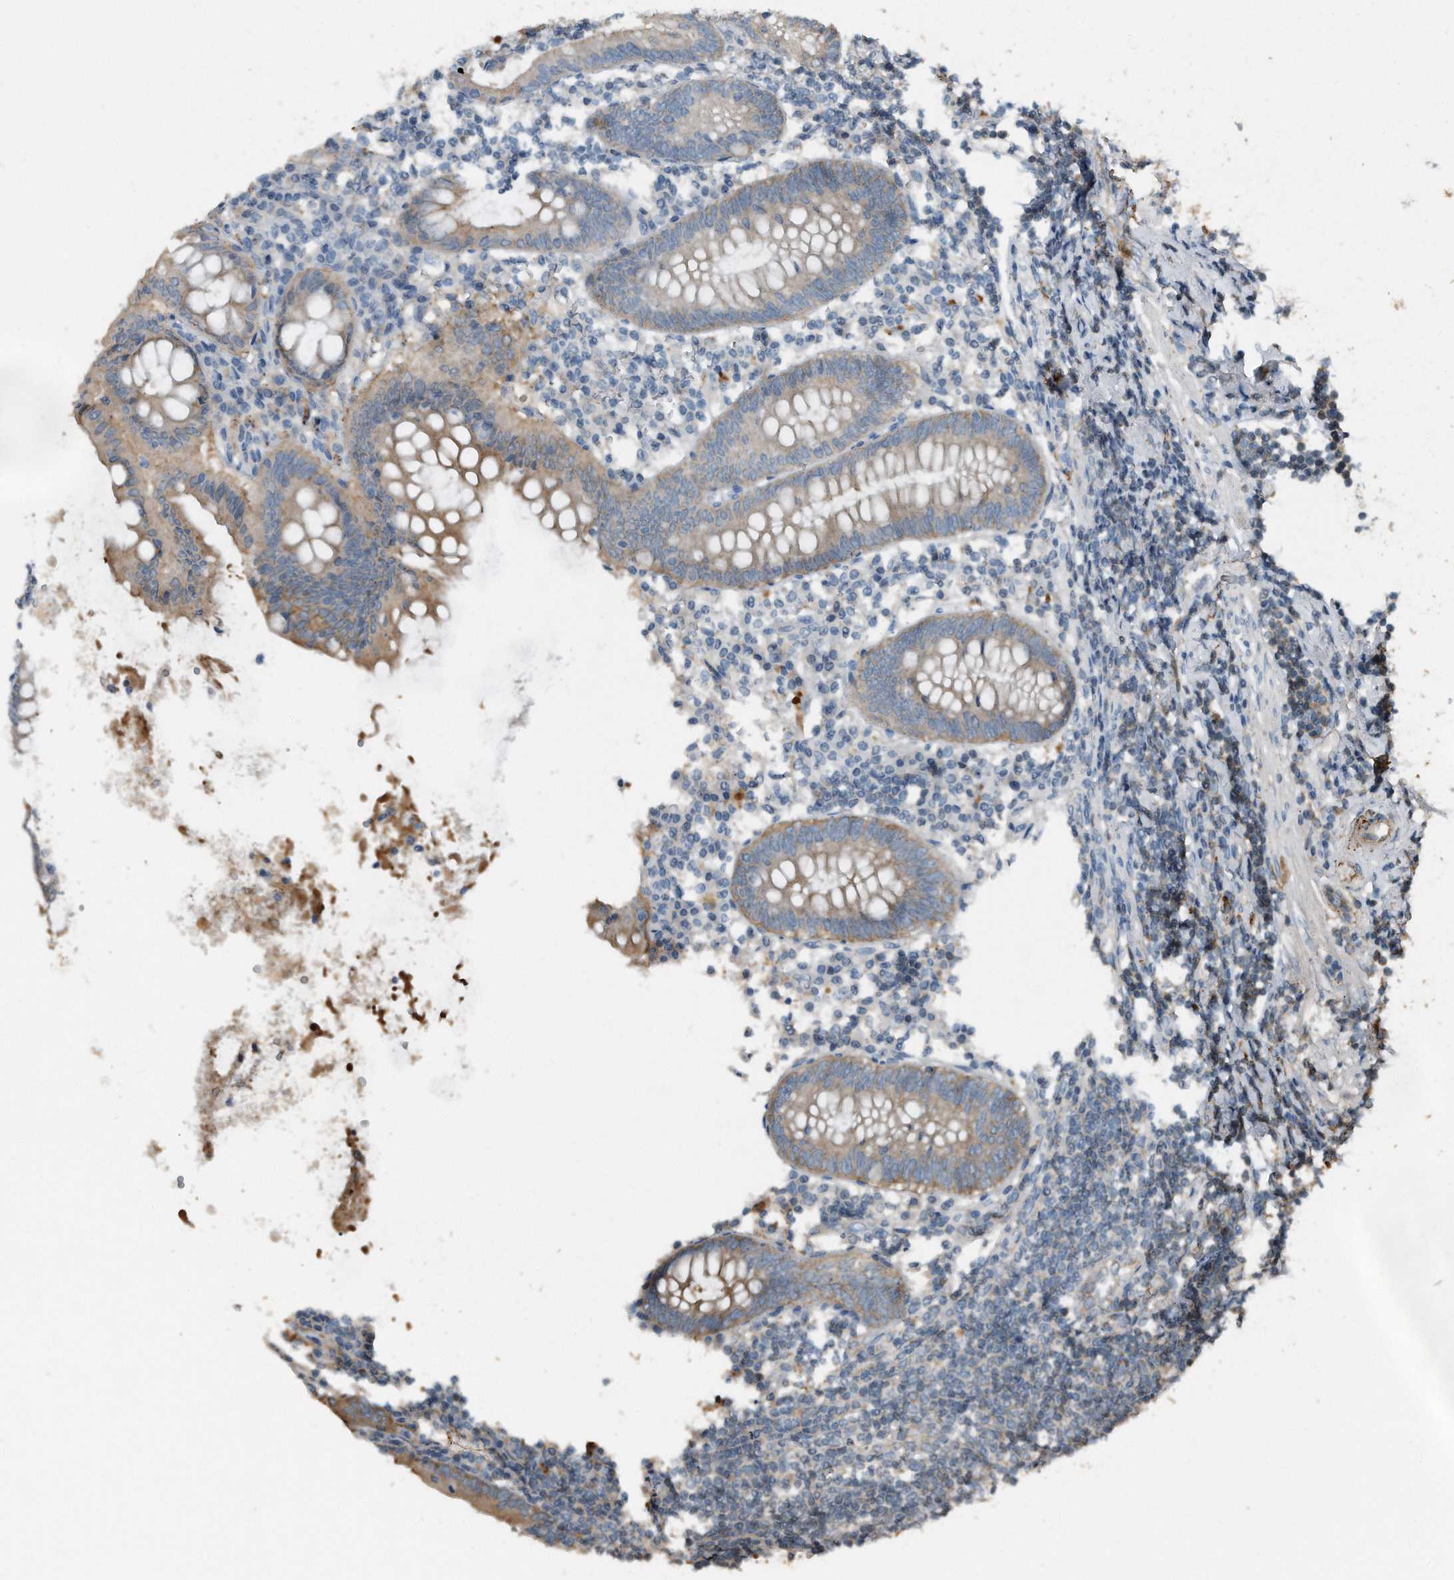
{"staining": {"intensity": "moderate", "quantity": ">75%", "location": "cytoplasmic/membranous"}, "tissue": "appendix", "cell_type": "Glandular cells", "image_type": "normal", "snomed": [{"axis": "morphology", "description": "Normal tissue, NOS"}, {"axis": "topography", "description": "Appendix"}], "caption": "Human appendix stained with a brown dye demonstrates moderate cytoplasmic/membranous positive staining in about >75% of glandular cells.", "gene": "C9", "patient": {"sex": "female", "age": 54}}